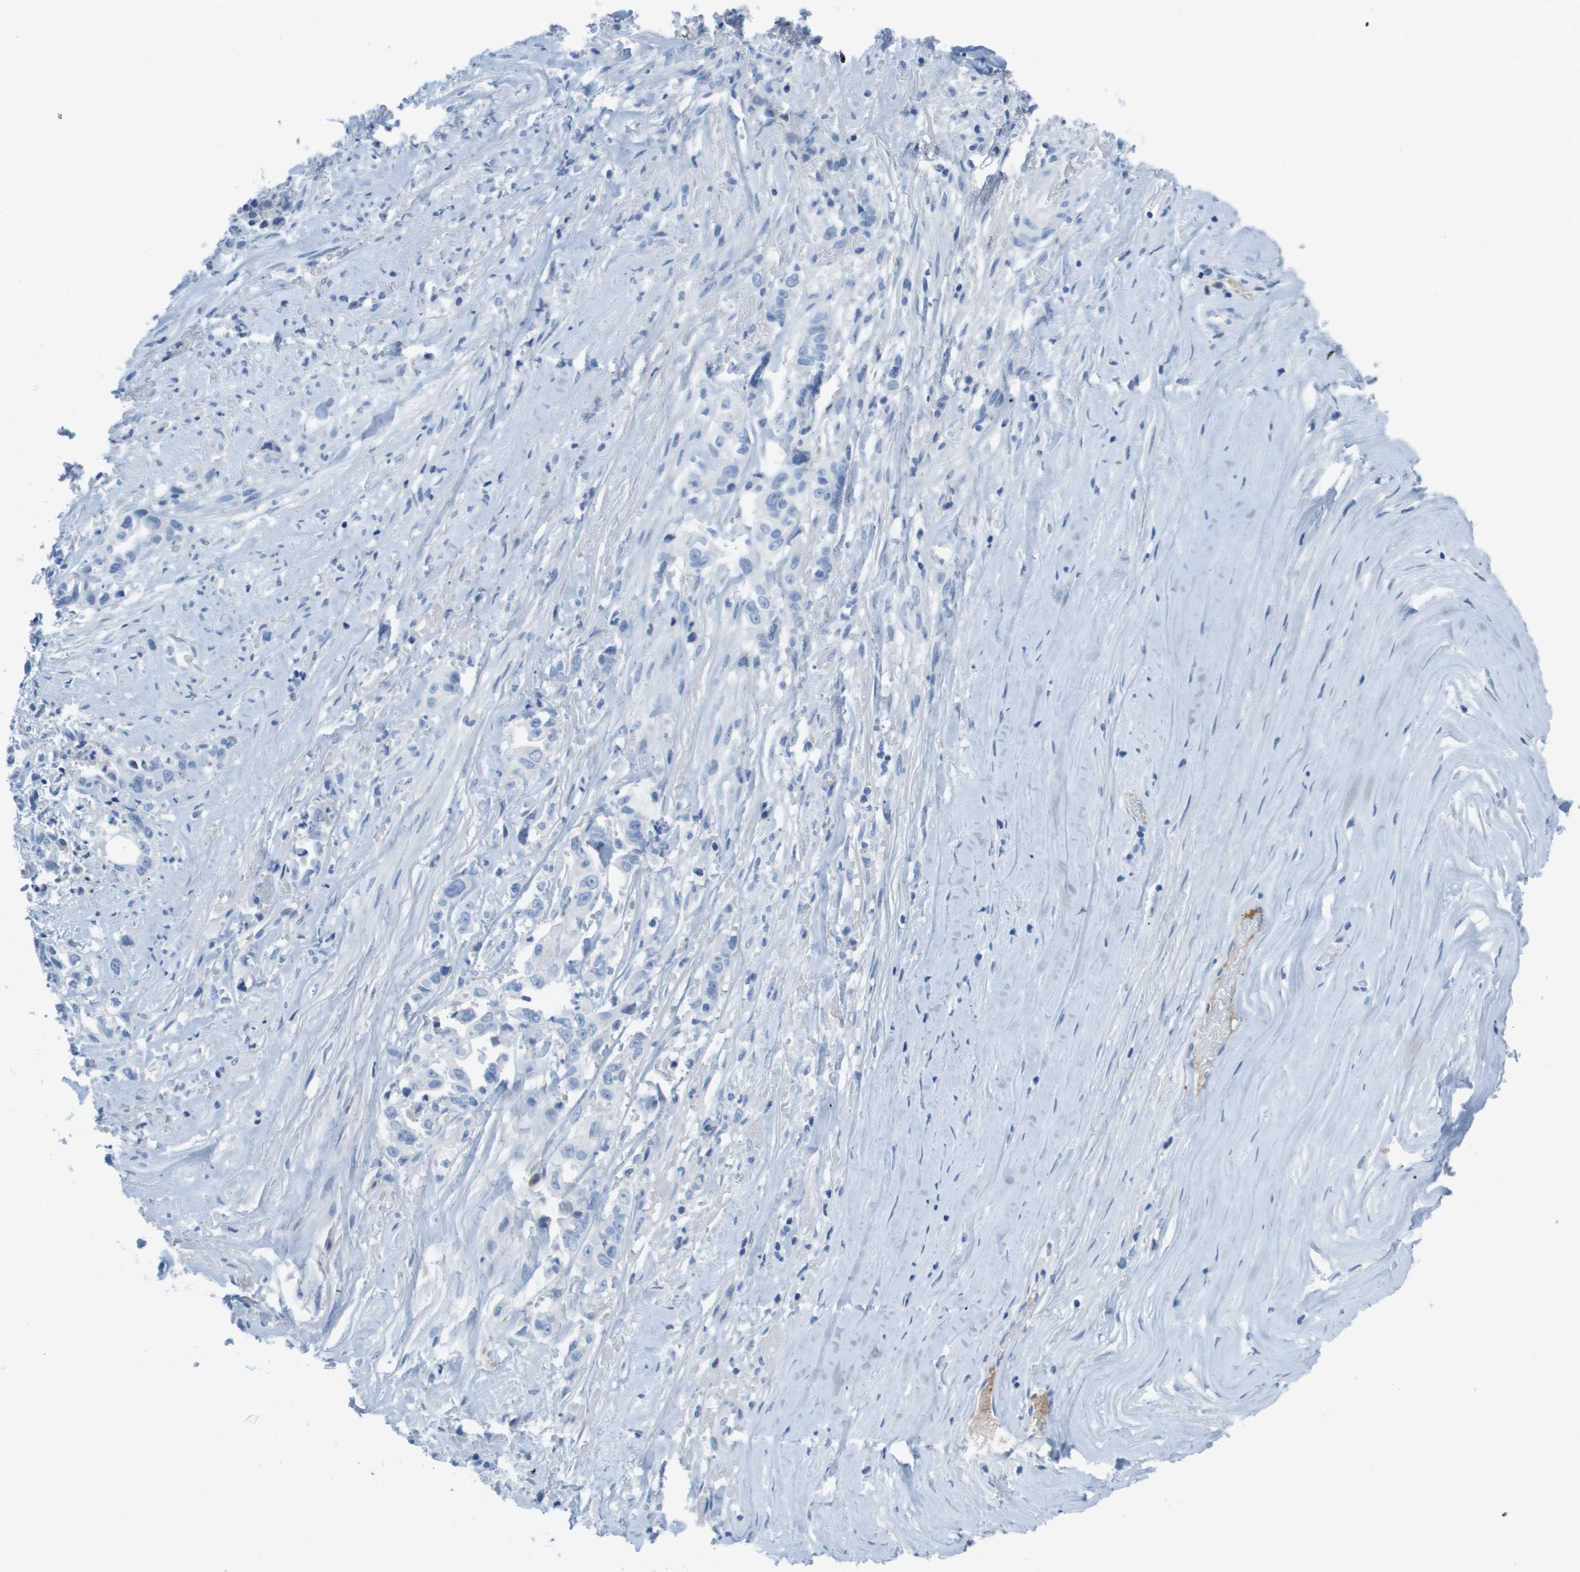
{"staining": {"intensity": "negative", "quantity": "none", "location": "none"}, "tissue": "liver cancer", "cell_type": "Tumor cells", "image_type": "cancer", "snomed": [{"axis": "morphology", "description": "Cholangiocarcinoma"}, {"axis": "topography", "description": "Liver"}], "caption": "The IHC histopathology image has no significant staining in tumor cells of liver cancer (cholangiocarcinoma) tissue. (DAB IHC, high magnification).", "gene": "GPR18", "patient": {"sex": "female", "age": 70}}